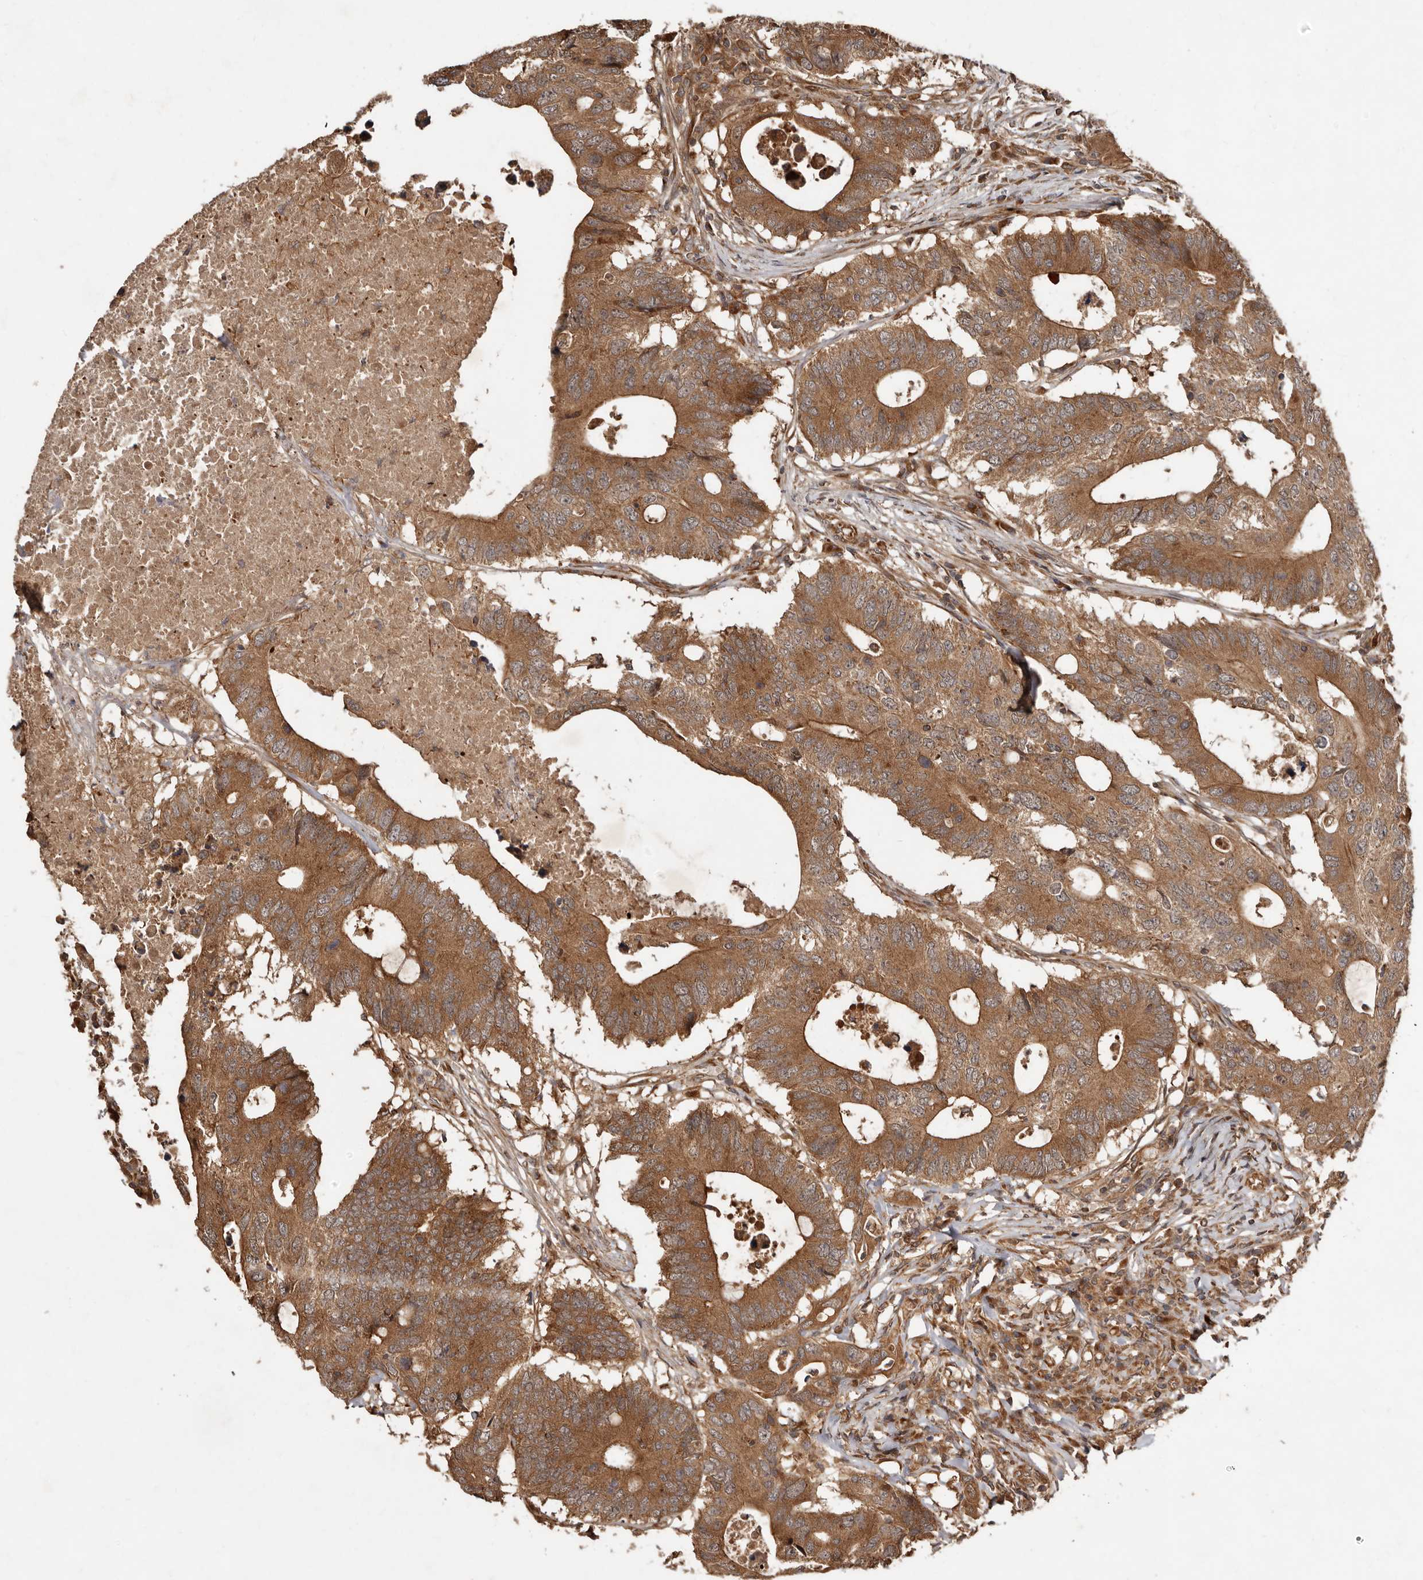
{"staining": {"intensity": "moderate", "quantity": ">75%", "location": "cytoplasmic/membranous"}, "tissue": "colorectal cancer", "cell_type": "Tumor cells", "image_type": "cancer", "snomed": [{"axis": "morphology", "description": "Adenocarcinoma, NOS"}, {"axis": "topography", "description": "Colon"}], "caption": "Protein expression analysis of human colorectal cancer reveals moderate cytoplasmic/membranous positivity in about >75% of tumor cells.", "gene": "STK36", "patient": {"sex": "male", "age": 71}}